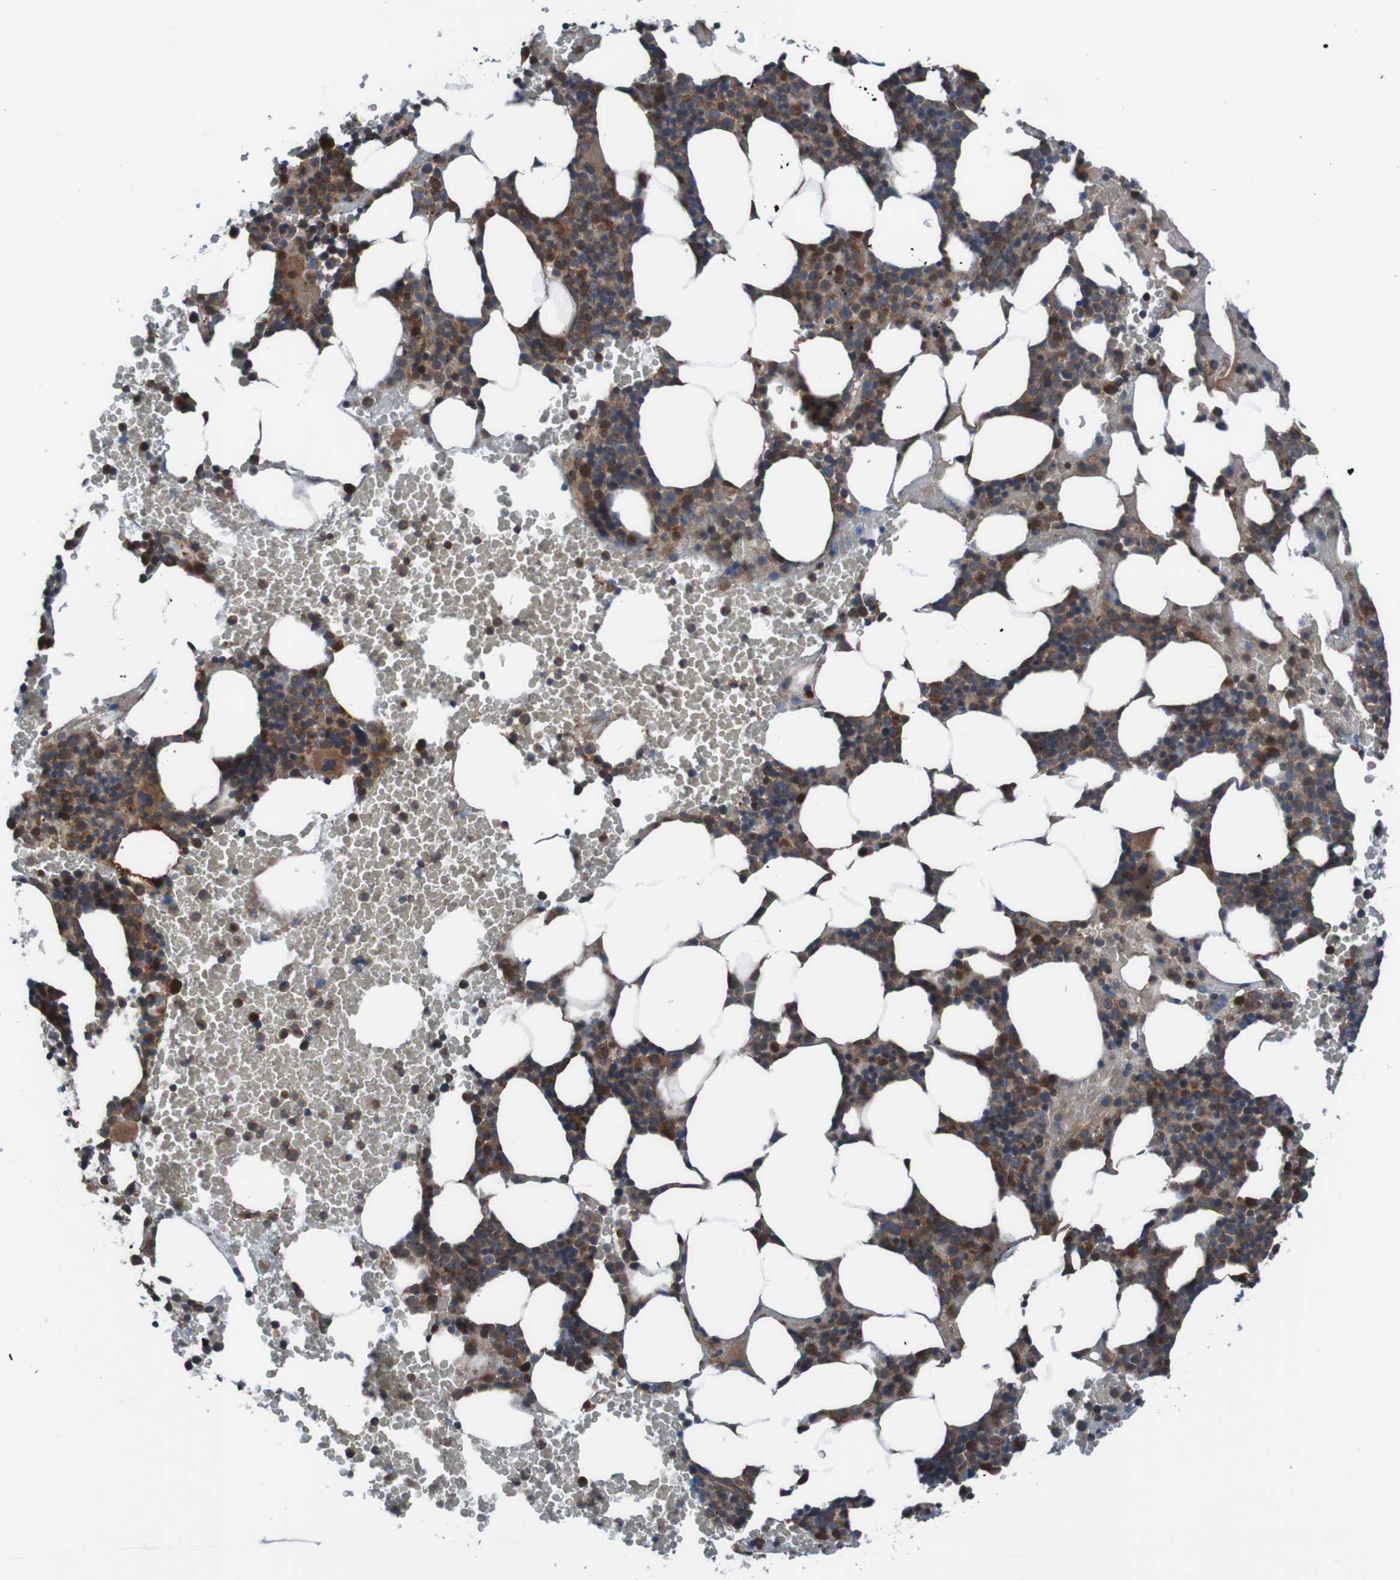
{"staining": {"intensity": "strong", "quantity": "<25%", "location": "cytoplasmic/membranous,nuclear"}, "tissue": "bone marrow", "cell_type": "Hematopoietic cells", "image_type": "normal", "snomed": [{"axis": "morphology", "description": "Normal tissue, NOS"}, {"axis": "morphology", "description": "Inflammation, NOS"}, {"axis": "topography", "description": "Bone marrow"}], "caption": "Hematopoietic cells display medium levels of strong cytoplasmic/membranous,nuclear positivity in approximately <25% of cells in benign bone marrow.", "gene": "PDGFB", "patient": {"sex": "female", "age": 70}}